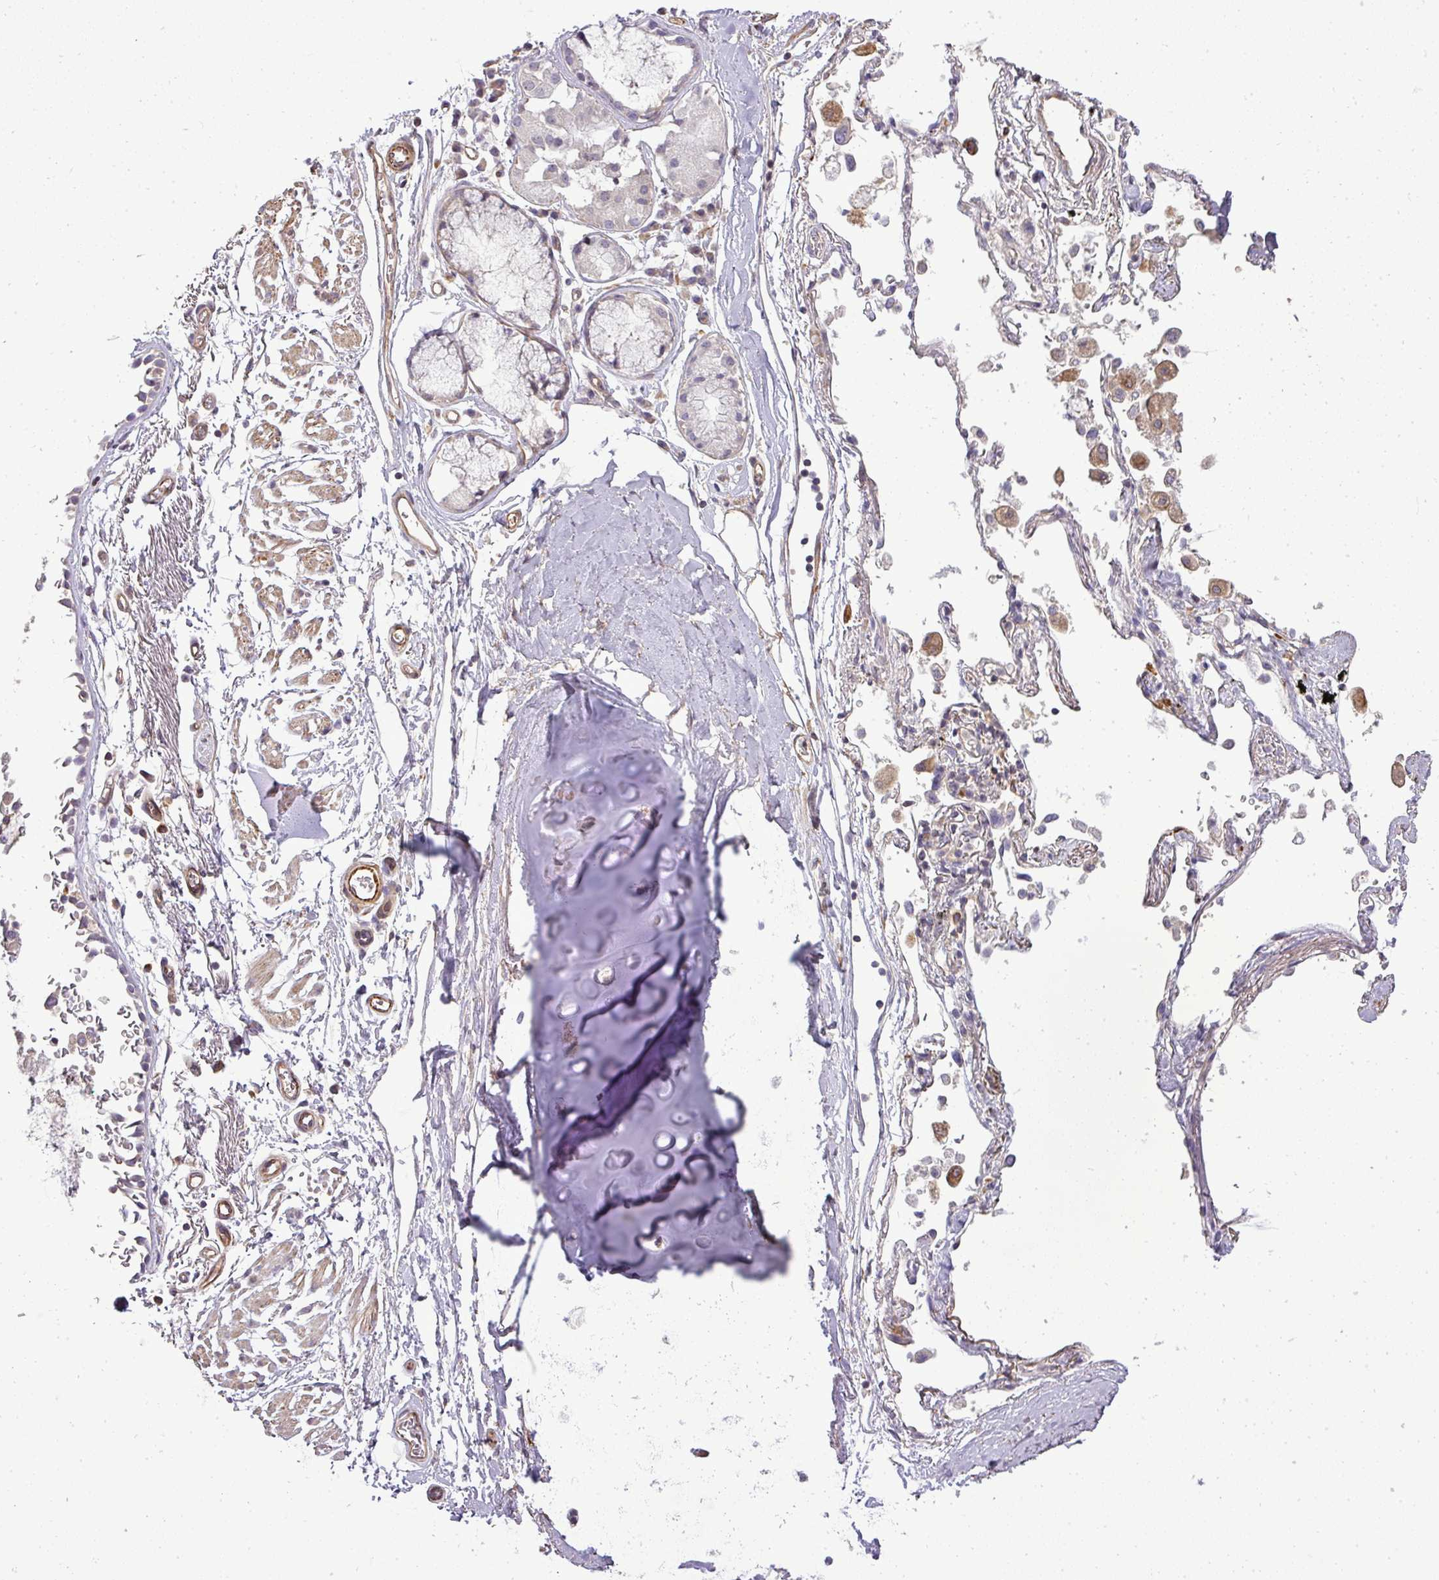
{"staining": {"intensity": "negative", "quantity": "none", "location": "none"}, "tissue": "soft tissue", "cell_type": "Chondrocytes", "image_type": "normal", "snomed": [{"axis": "morphology", "description": "Normal tissue, NOS"}, {"axis": "topography", "description": "Cartilage tissue"}], "caption": "Chondrocytes show no significant protein positivity in unremarkable soft tissue.", "gene": "PDRG1", "patient": {"sex": "male", "age": 73}}